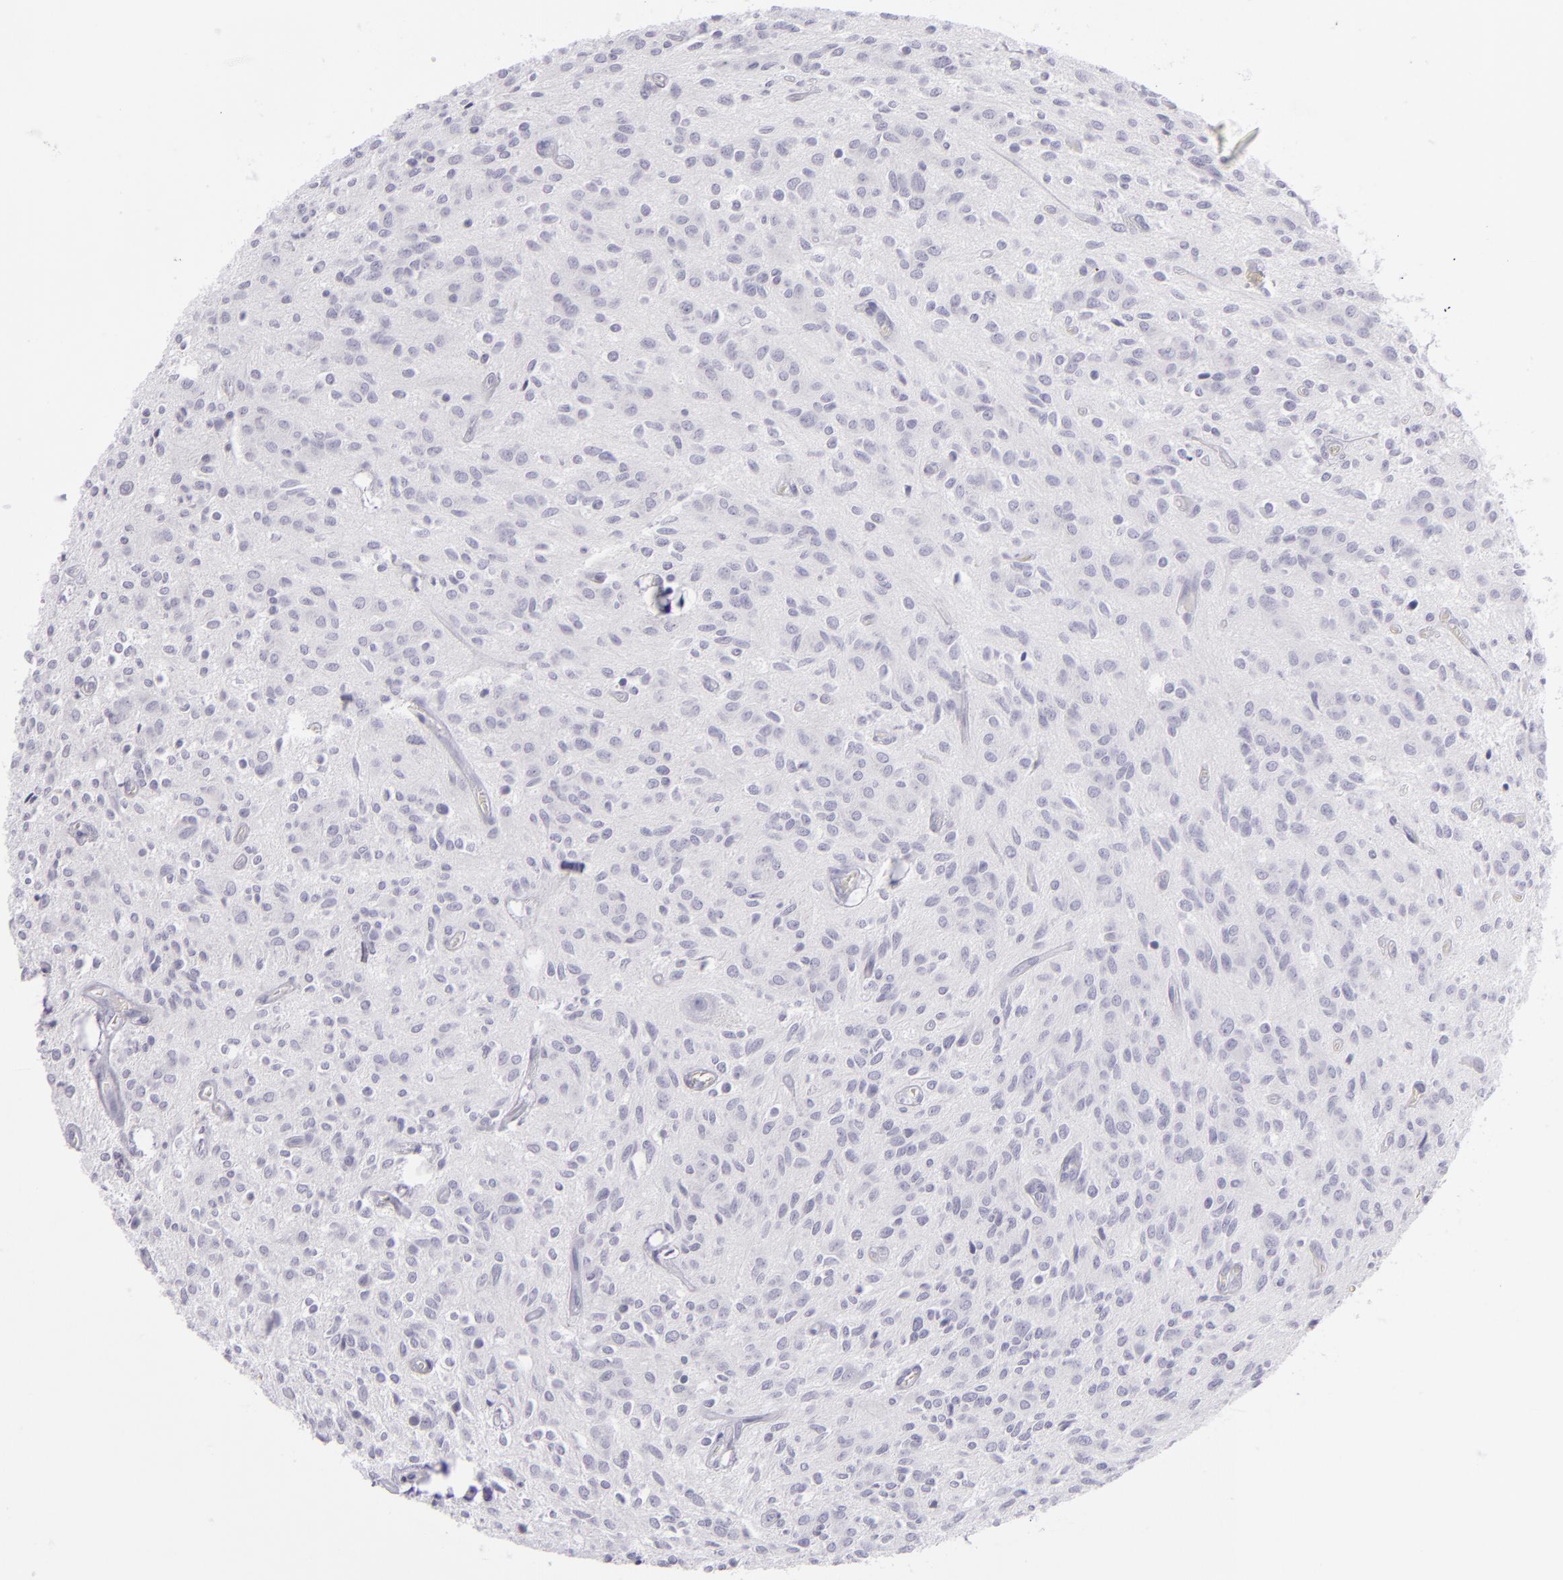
{"staining": {"intensity": "negative", "quantity": "none", "location": "none"}, "tissue": "glioma", "cell_type": "Tumor cells", "image_type": "cancer", "snomed": [{"axis": "morphology", "description": "Glioma, malignant, Low grade"}, {"axis": "topography", "description": "Brain"}], "caption": "Protein analysis of glioma displays no significant positivity in tumor cells.", "gene": "THBD", "patient": {"sex": "female", "age": 15}}